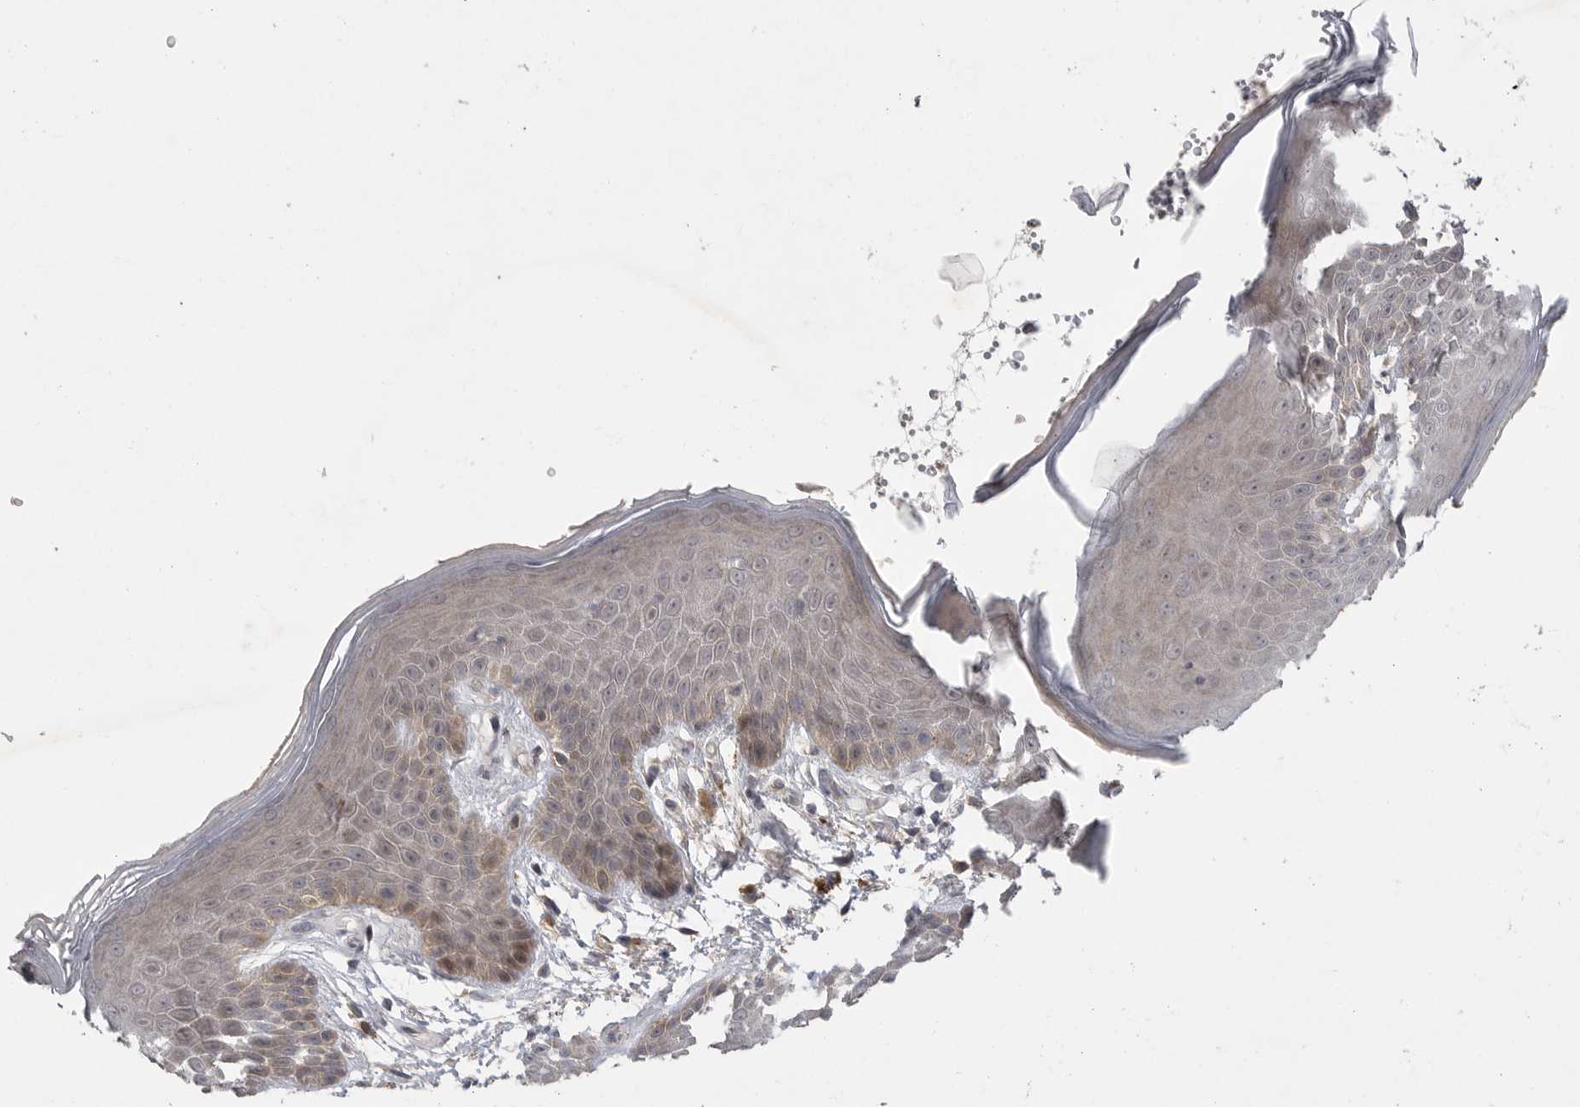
{"staining": {"intensity": "weak", "quantity": "25%-75%", "location": "cytoplasmic/membranous"}, "tissue": "skin", "cell_type": "Epidermal cells", "image_type": "normal", "snomed": [{"axis": "morphology", "description": "Normal tissue, NOS"}, {"axis": "topography", "description": "Anal"}], "caption": "Skin stained with DAB IHC reveals low levels of weak cytoplasmic/membranous staining in approximately 25%-75% of epidermal cells.", "gene": "FBXO43", "patient": {"sex": "male", "age": 74}}